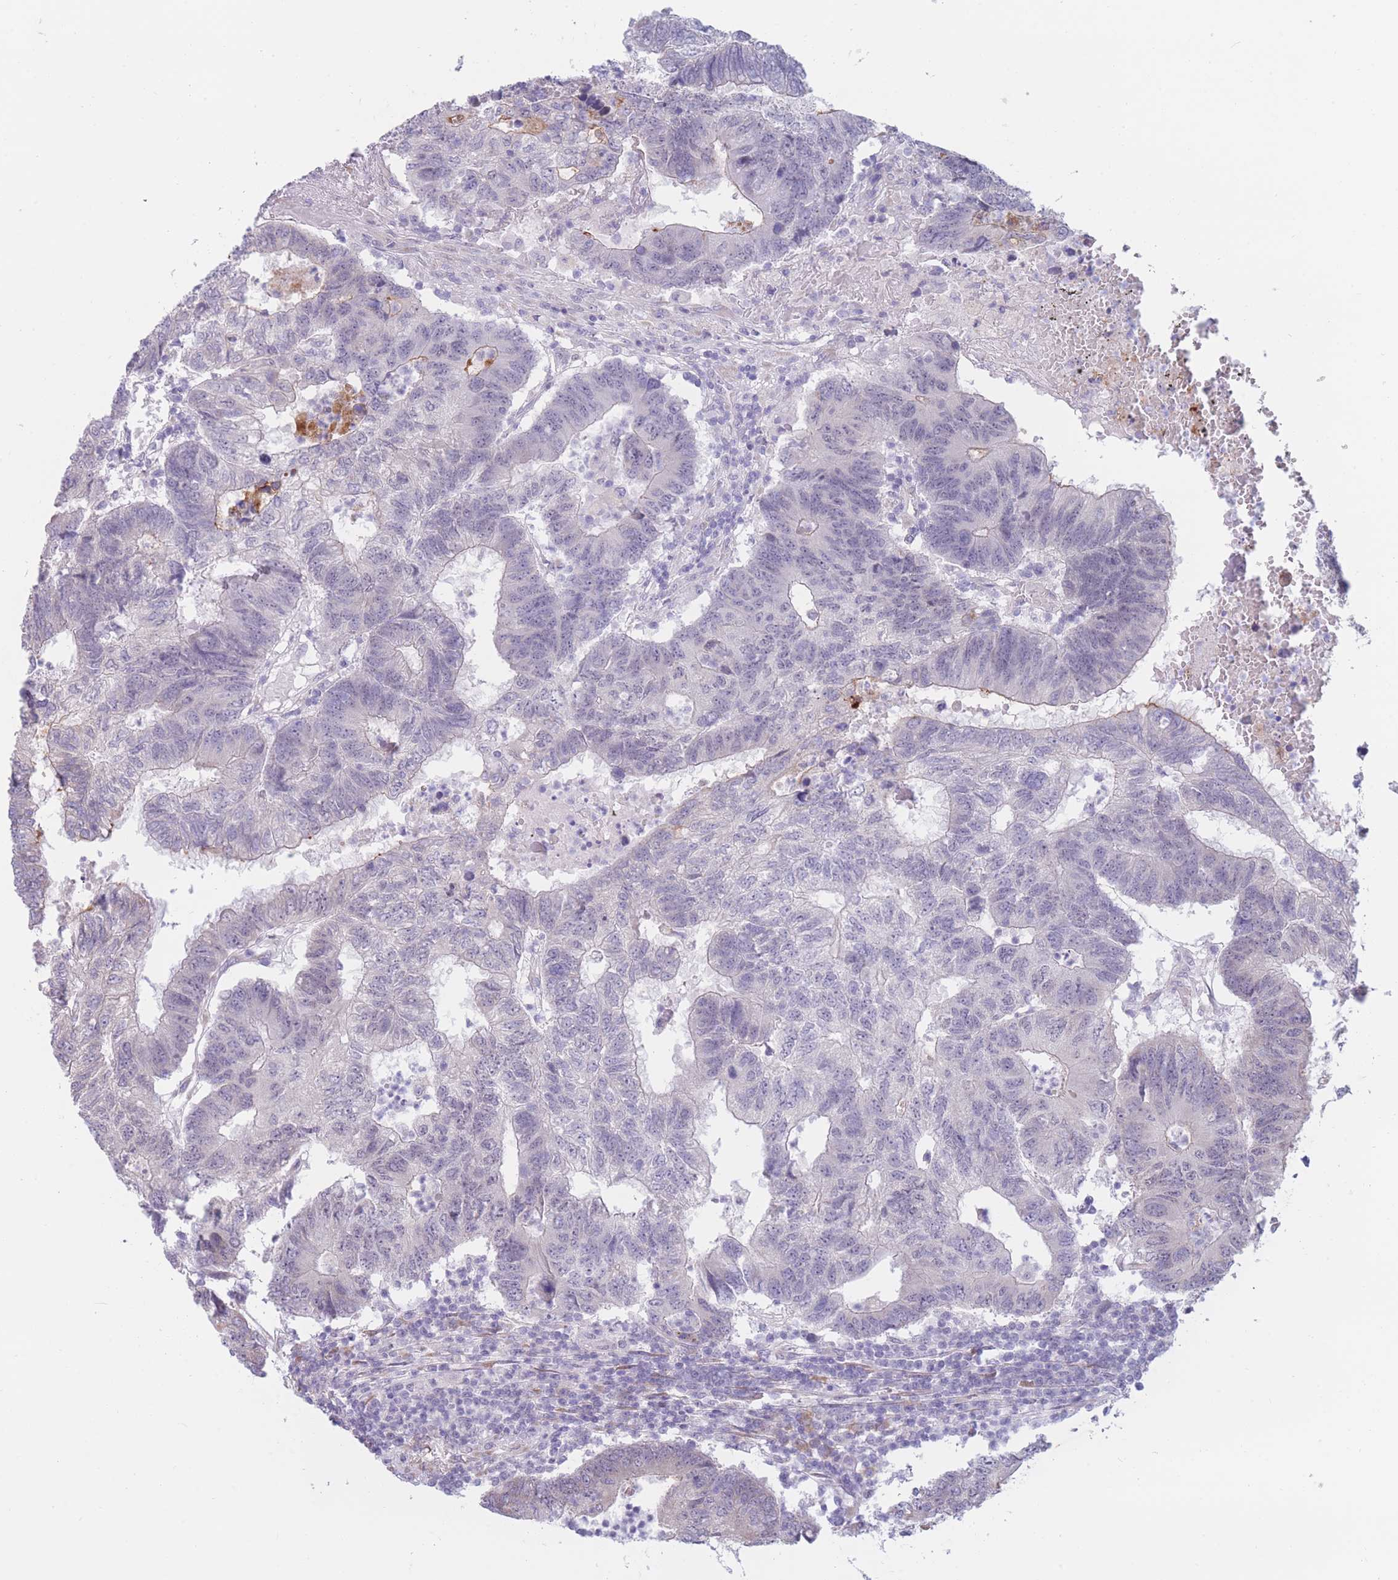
{"staining": {"intensity": "negative", "quantity": "none", "location": "none"}, "tissue": "colorectal cancer", "cell_type": "Tumor cells", "image_type": "cancer", "snomed": [{"axis": "morphology", "description": "Adenocarcinoma, NOS"}, {"axis": "topography", "description": "Colon"}], "caption": "IHC image of colorectal cancer stained for a protein (brown), which displays no staining in tumor cells.", "gene": "COL27A1", "patient": {"sex": "female", "age": 48}}